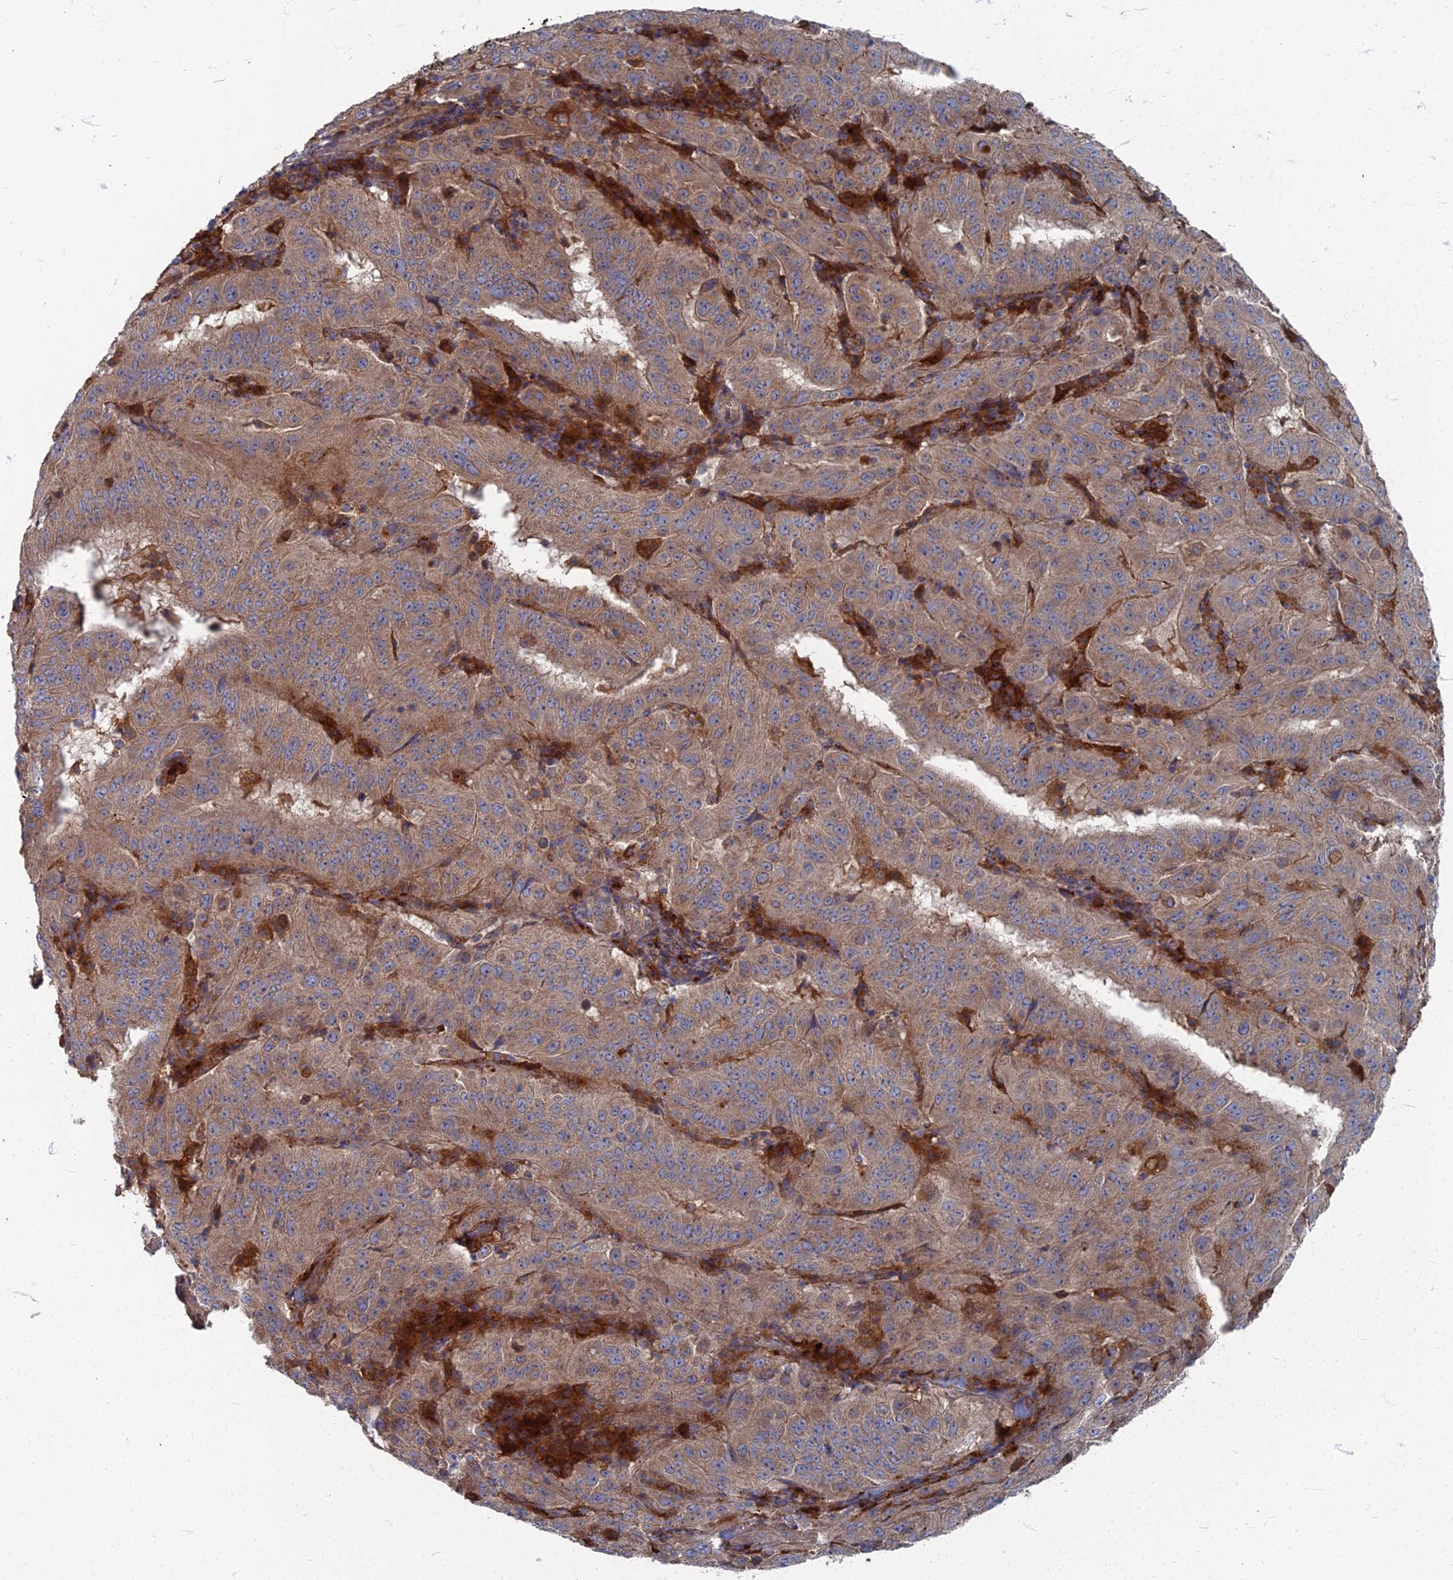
{"staining": {"intensity": "moderate", "quantity": ">75%", "location": "cytoplasmic/membranous"}, "tissue": "pancreatic cancer", "cell_type": "Tumor cells", "image_type": "cancer", "snomed": [{"axis": "morphology", "description": "Adenocarcinoma, NOS"}, {"axis": "topography", "description": "Pancreas"}], "caption": "There is medium levels of moderate cytoplasmic/membranous positivity in tumor cells of adenocarcinoma (pancreatic), as demonstrated by immunohistochemical staining (brown color).", "gene": "PPCDC", "patient": {"sex": "male", "age": 63}}